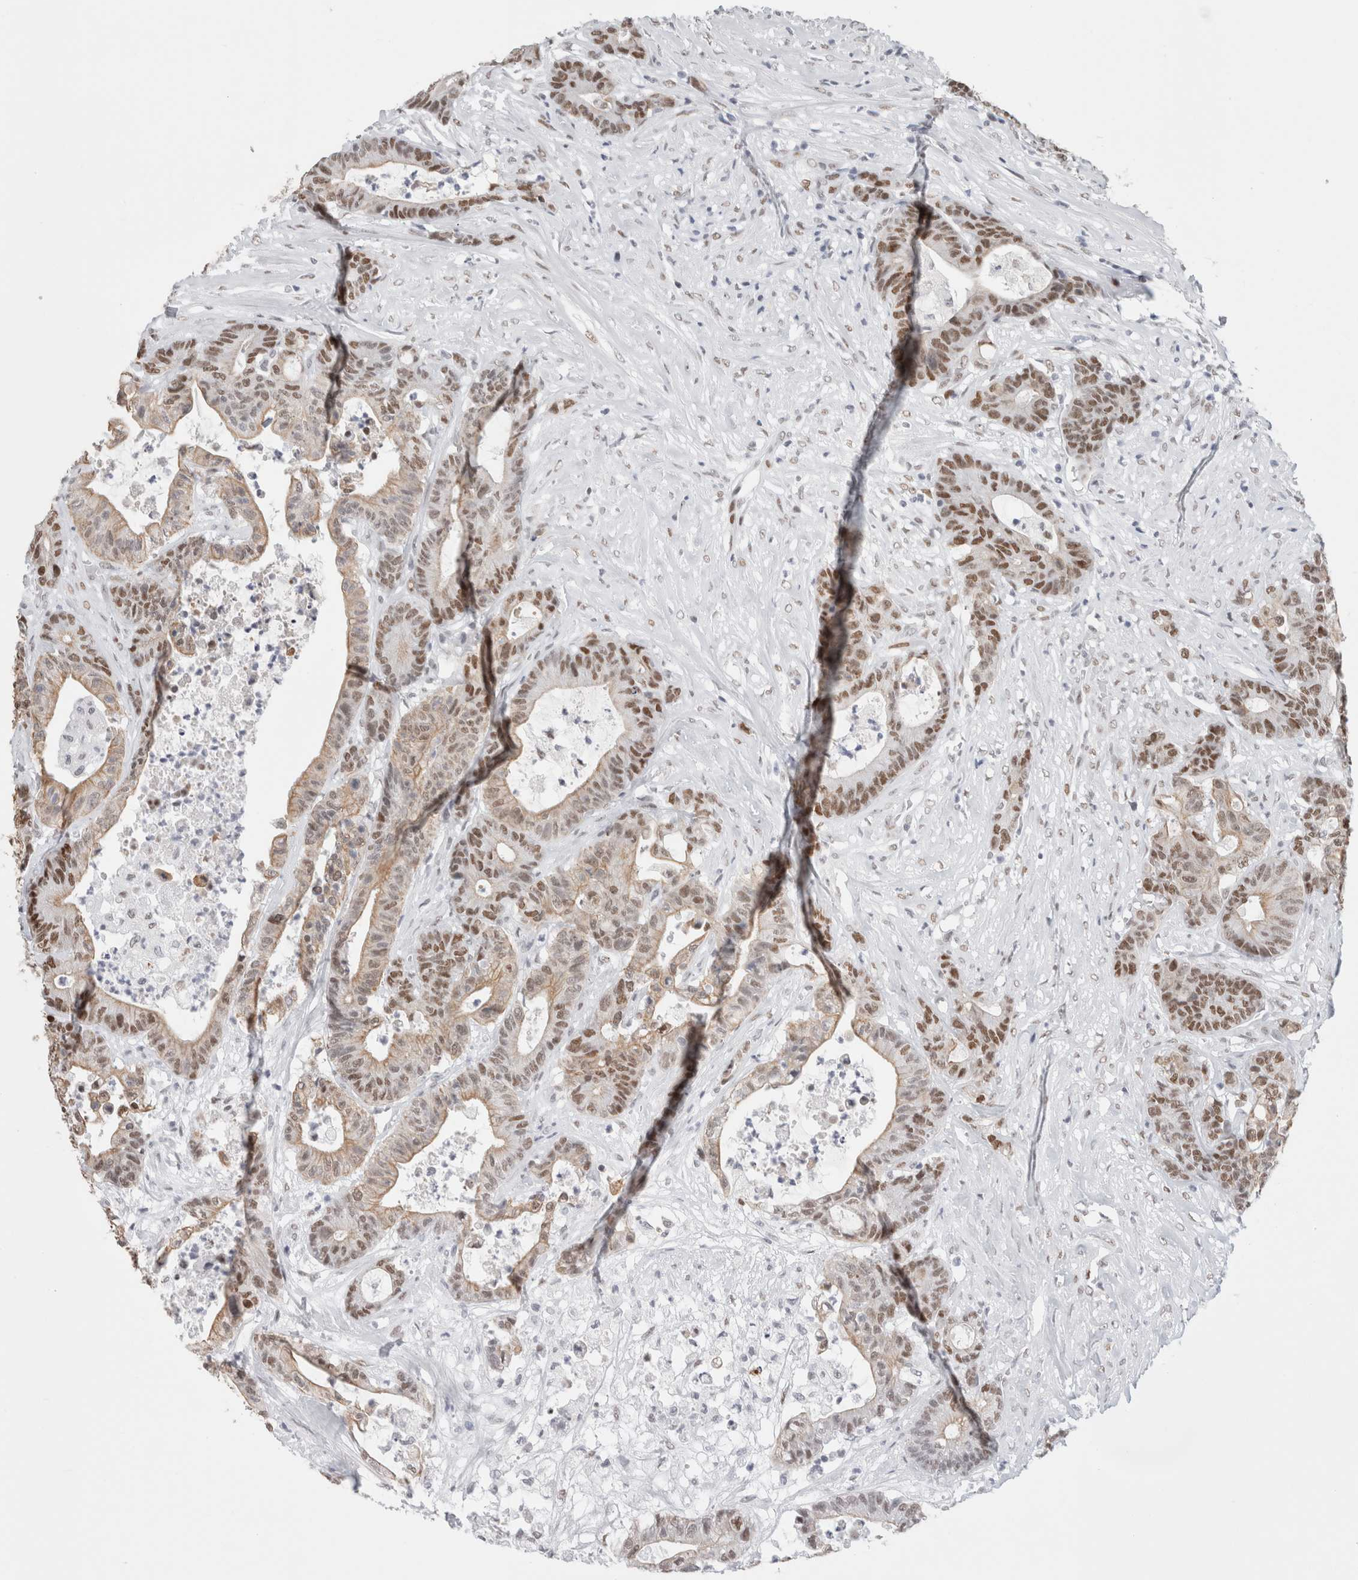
{"staining": {"intensity": "moderate", "quantity": ">75%", "location": "nuclear"}, "tissue": "colorectal cancer", "cell_type": "Tumor cells", "image_type": "cancer", "snomed": [{"axis": "morphology", "description": "Adenocarcinoma, NOS"}, {"axis": "topography", "description": "Colon"}], "caption": "There is medium levels of moderate nuclear positivity in tumor cells of colorectal cancer, as demonstrated by immunohistochemical staining (brown color).", "gene": "SMARCC1", "patient": {"sex": "female", "age": 84}}